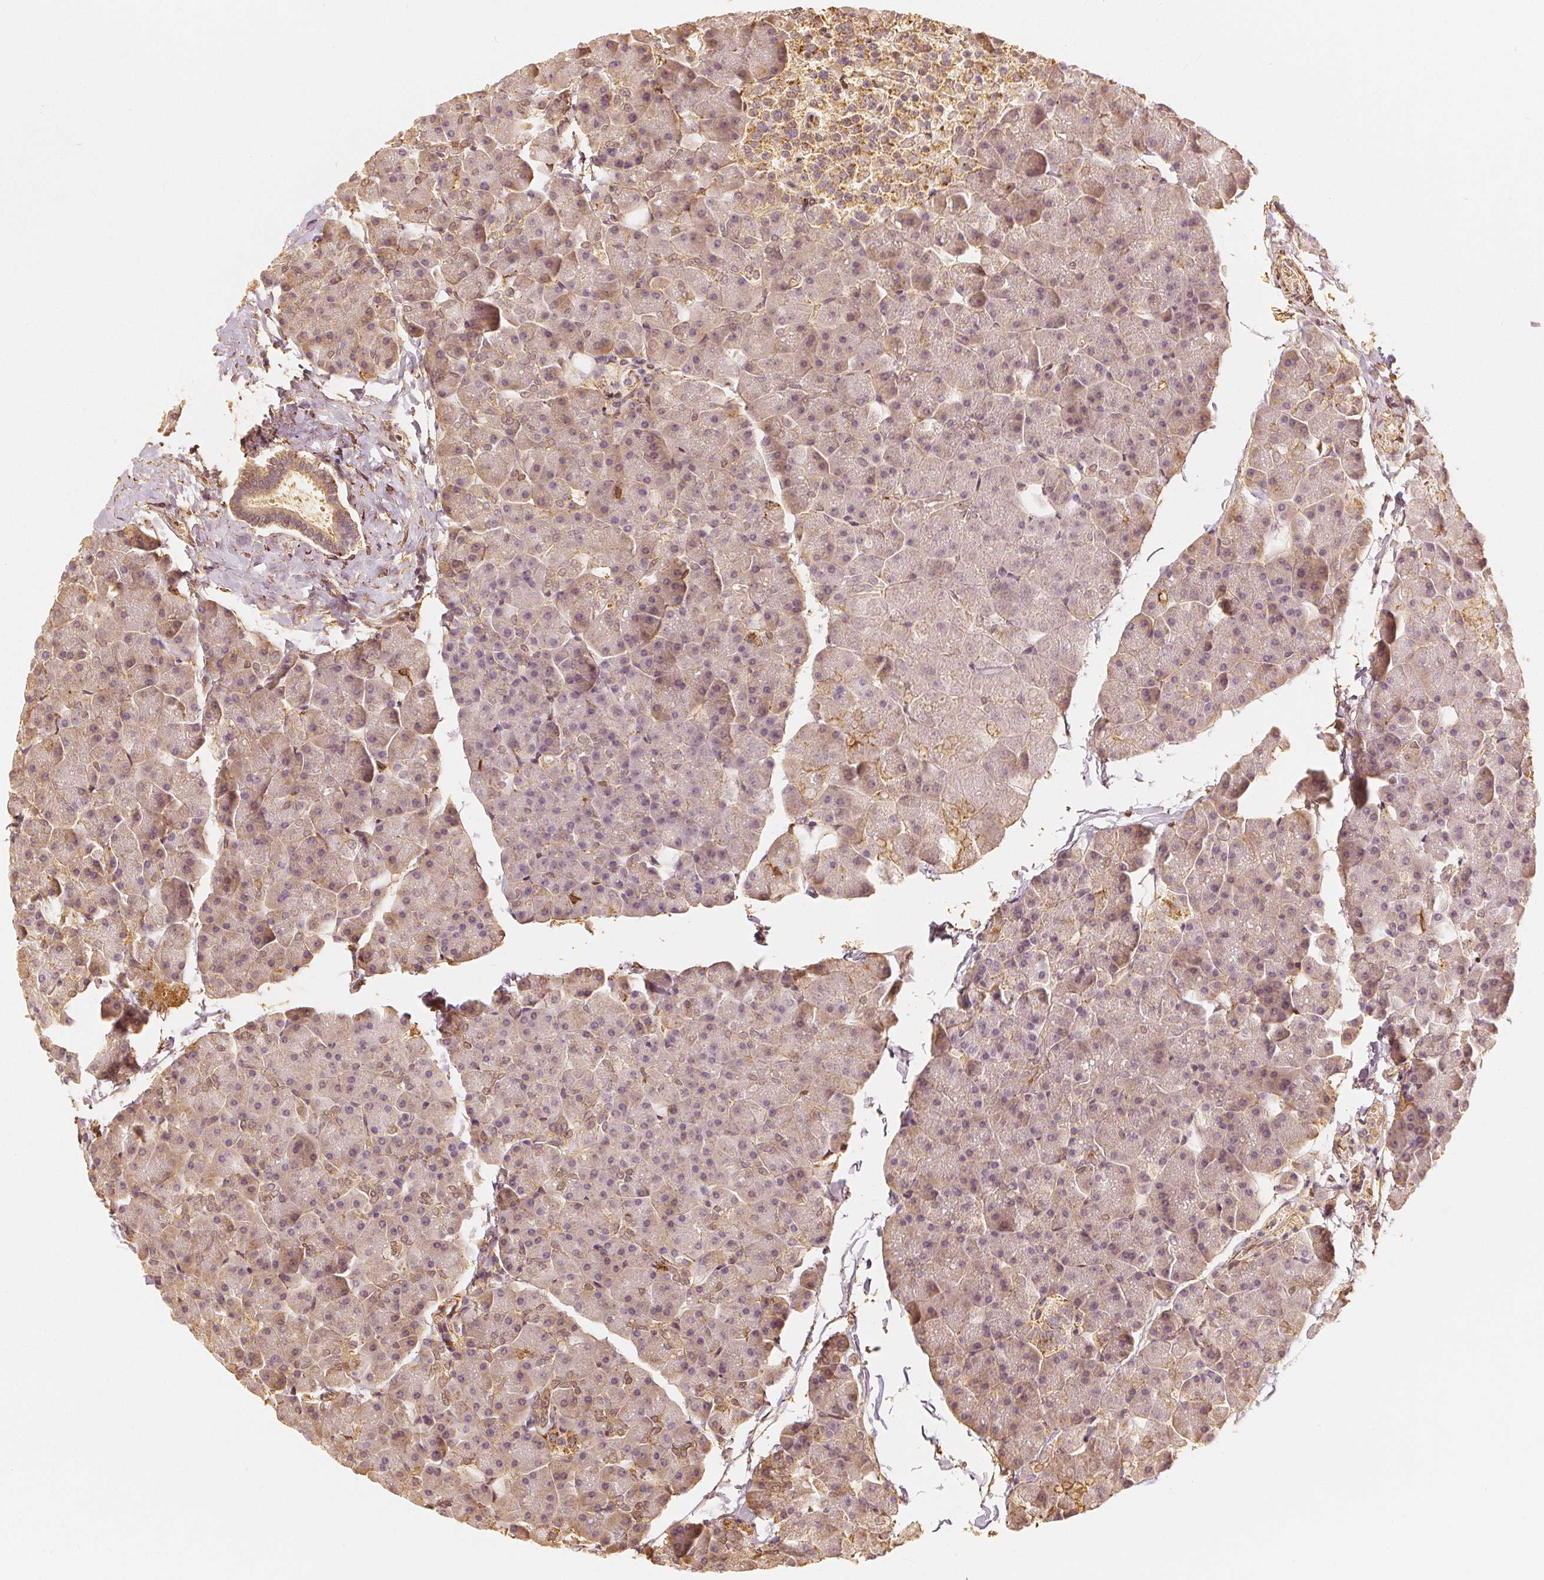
{"staining": {"intensity": "moderate", "quantity": "<25%", "location": "cytoplasmic/membranous"}, "tissue": "pancreas", "cell_type": "Exocrine glandular cells", "image_type": "normal", "snomed": [{"axis": "morphology", "description": "Normal tissue, NOS"}, {"axis": "topography", "description": "Pancreas"}], "caption": "Immunohistochemical staining of unremarkable pancreas demonstrates moderate cytoplasmic/membranous protein positivity in approximately <25% of exocrine glandular cells.", "gene": "ARHGAP26", "patient": {"sex": "male", "age": 35}}